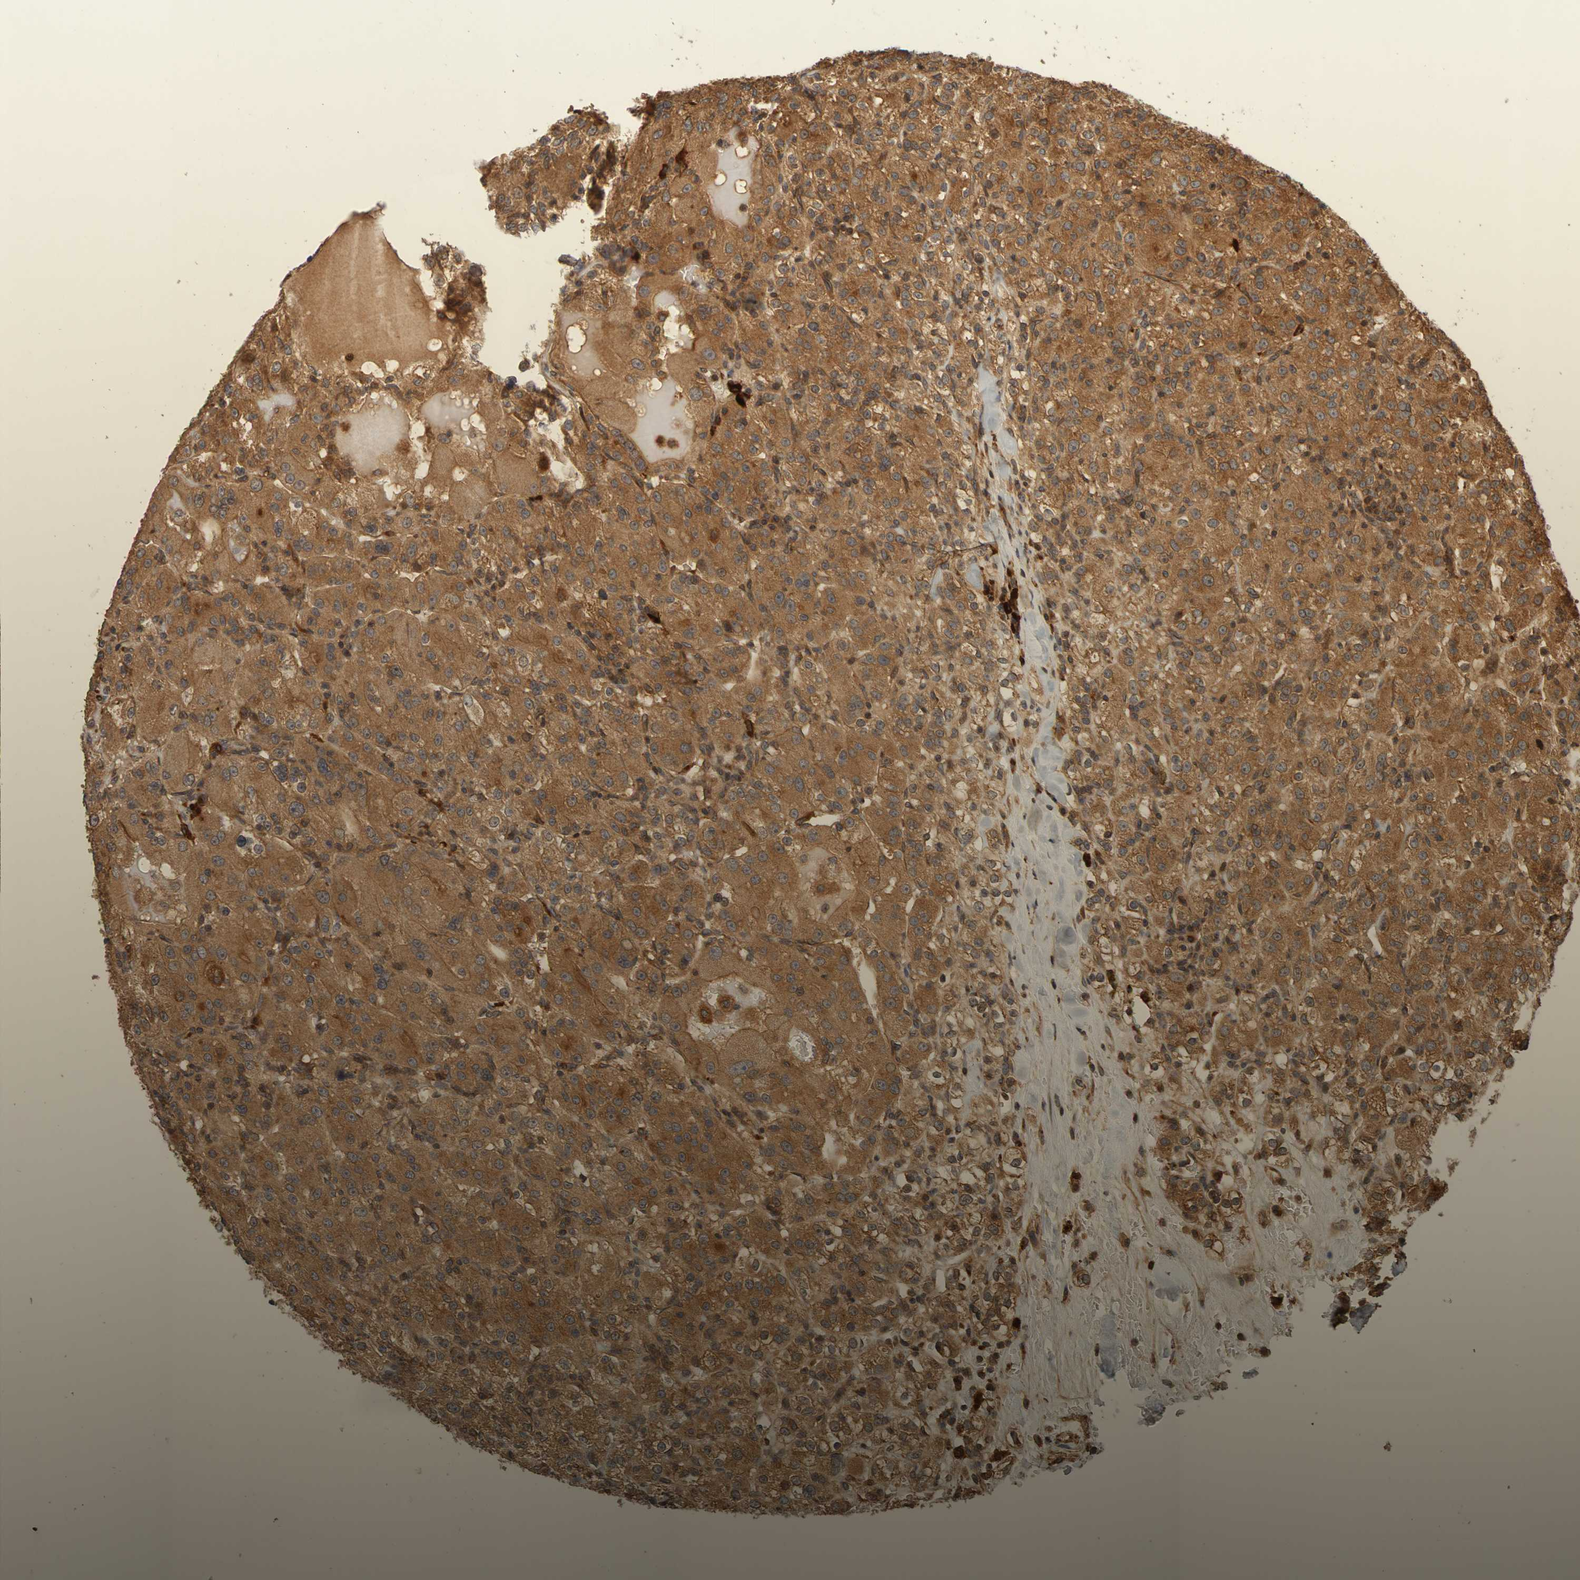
{"staining": {"intensity": "strong", "quantity": ">75%", "location": "cytoplasmic/membranous"}, "tissue": "renal cancer", "cell_type": "Tumor cells", "image_type": "cancer", "snomed": [{"axis": "morphology", "description": "Normal tissue, NOS"}, {"axis": "morphology", "description": "Adenocarcinoma, NOS"}, {"axis": "topography", "description": "Kidney"}], "caption": "Immunohistochemistry (IHC) staining of renal cancer (adenocarcinoma), which reveals high levels of strong cytoplasmic/membranous positivity in about >75% of tumor cells indicating strong cytoplasmic/membranous protein expression. The staining was performed using DAB (3,3'-diaminobenzidine) (brown) for protein detection and nuclei were counterstained in hematoxylin (blue).", "gene": "OCRL", "patient": {"sex": "male", "age": 61}}